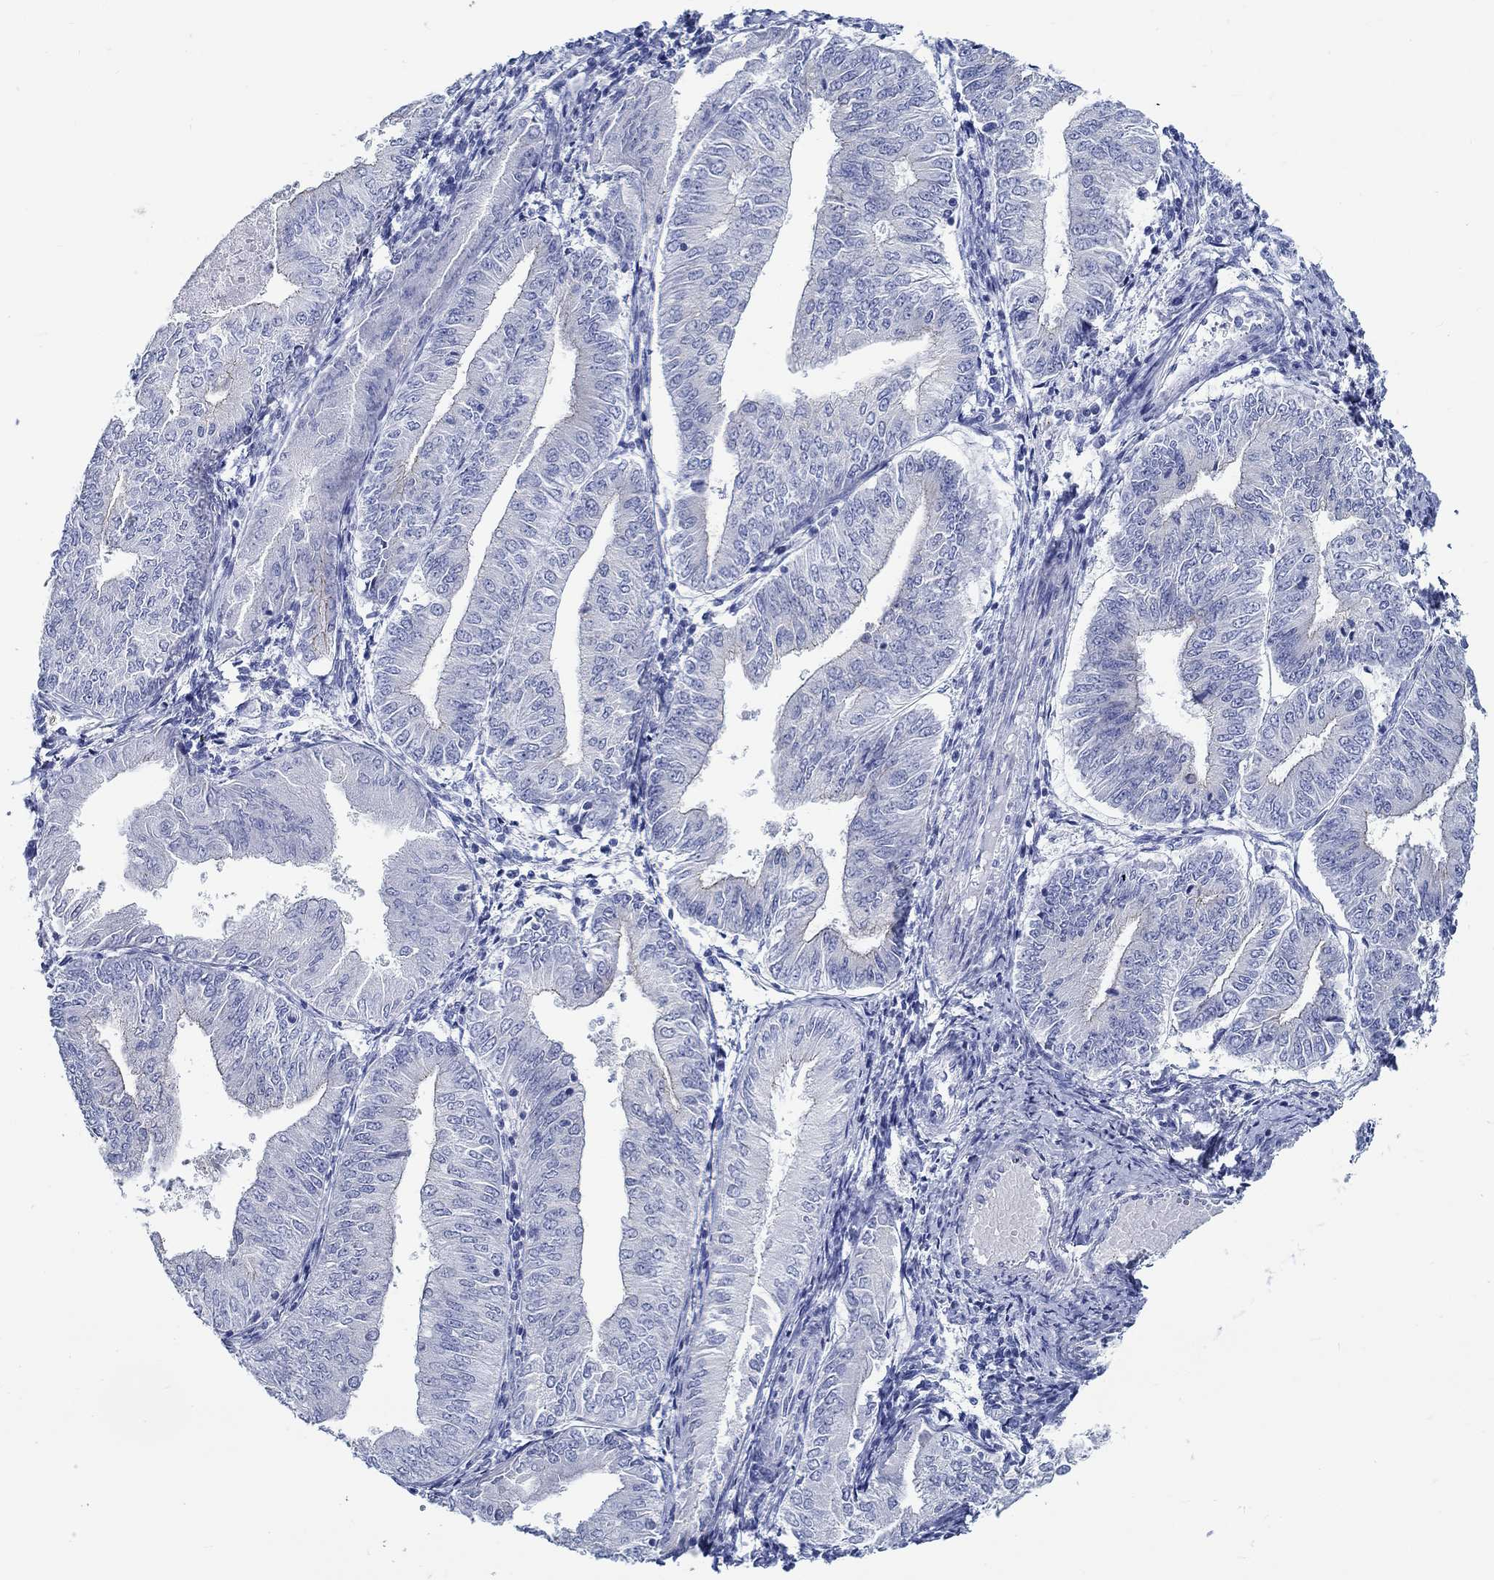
{"staining": {"intensity": "negative", "quantity": "none", "location": "none"}, "tissue": "endometrial cancer", "cell_type": "Tumor cells", "image_type": "cancer", "snomed": [{"axis": "morphology", "description": "Adenocarcinoma, NOS"}, {"axis": "topography", "description": "Endometrium"}], "caption": "The photomicrograph reveals no staining of tumor cells in adenocarcinoma (endometrial). (Stains: DAB immunohistochemistry (IHC) with hematoxylin counter stain, Microscopy: brightfield microscopy at high magnification).", "gene": "RD3L", "patient": {"sex": "female", "age": 53}}